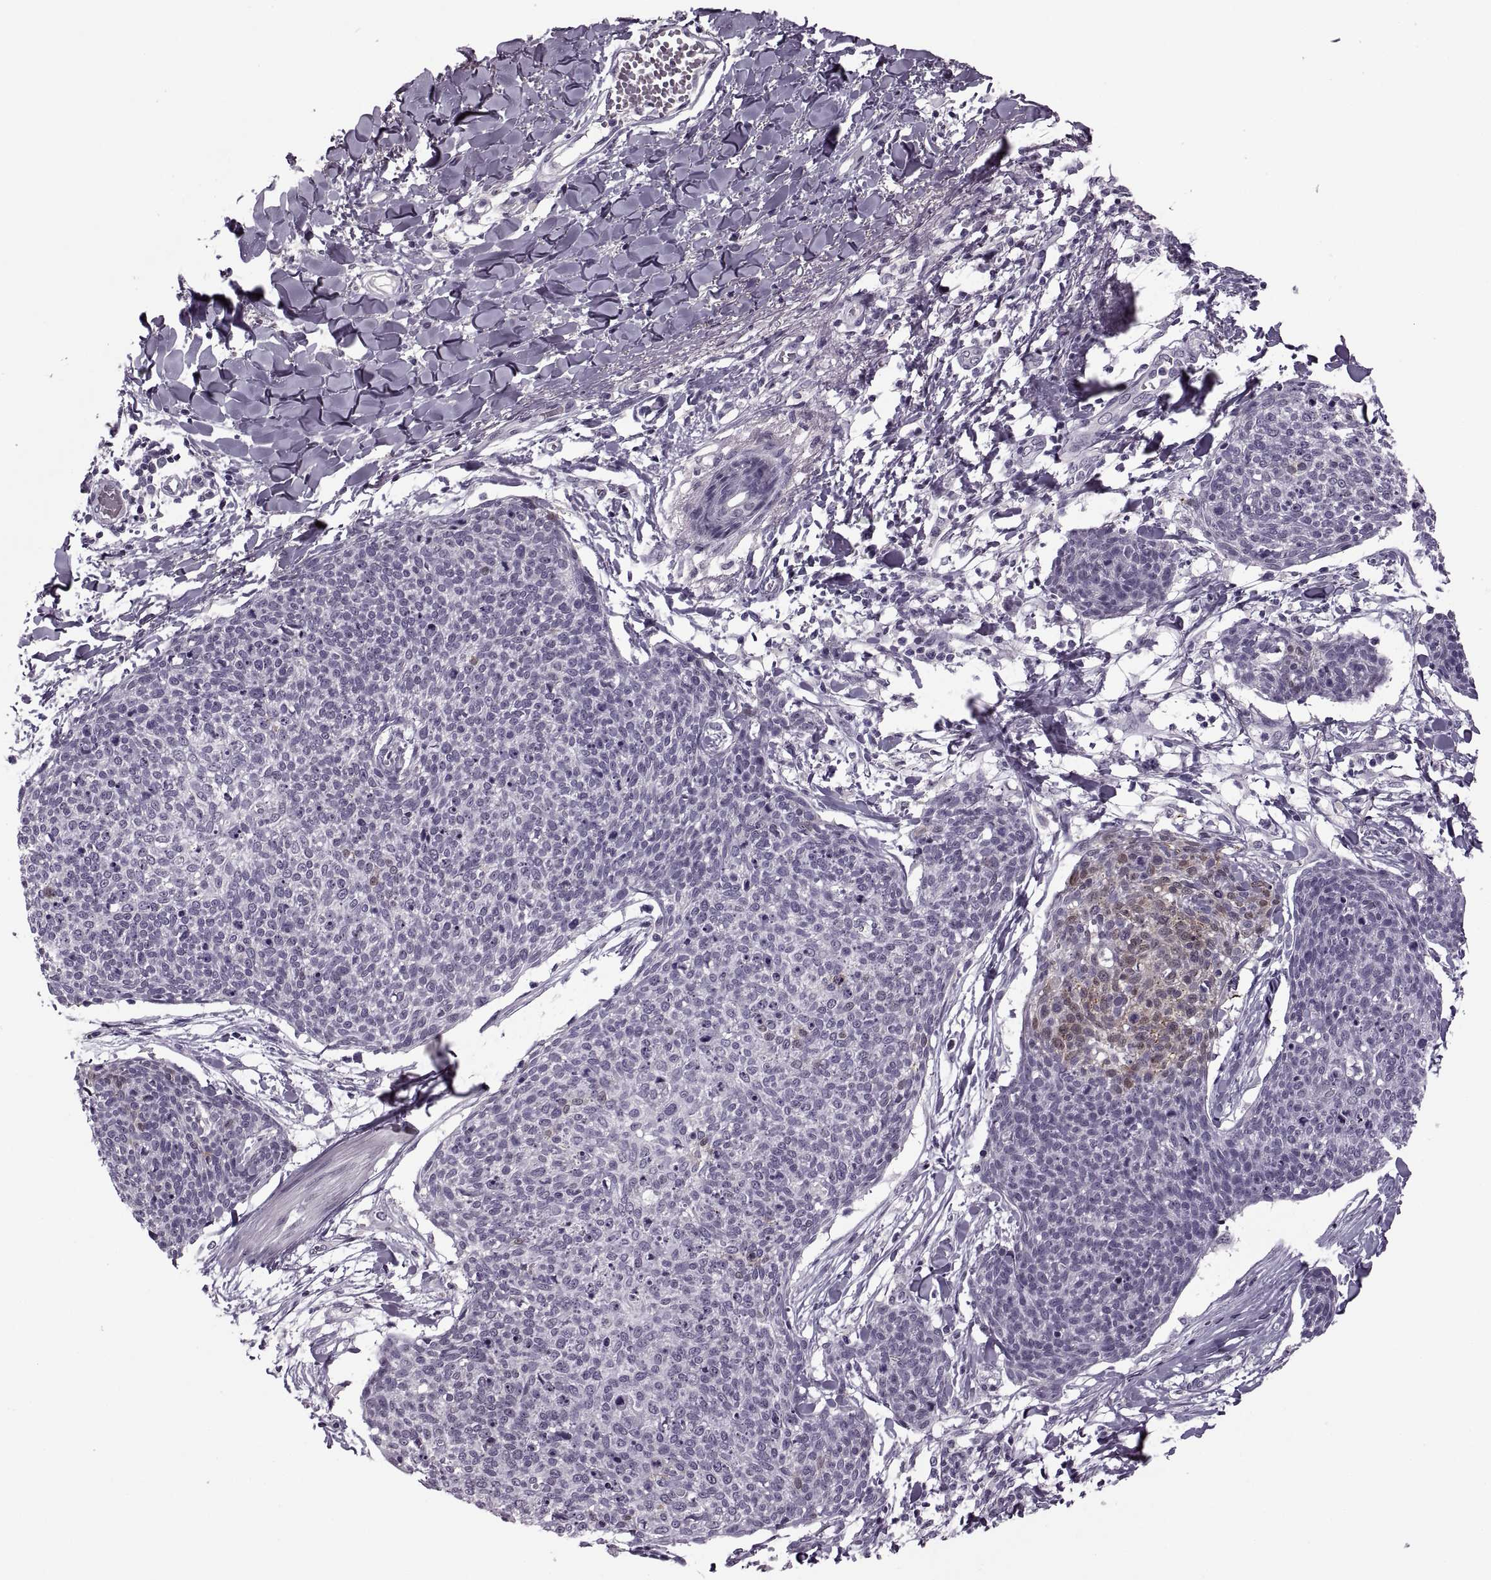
{"staining": {"intensity": "weak", "quantity": "<25%", "location": "cytoplasmic/membranous,nuclear"}, "tissue": "skin cancer", "cell_type": "Tumor cells", "image_type": "cancer", "snomed": [{"axis": "morphology", "description": "Squamous cell carcinoma, NOS"}, {"axis": "topography", "description": "Skin"}, {"axis": "topography", "description": "Vulva"}], "caption": "Tumor cells are negative for brown protein staining in skin cancer (squamous cell carcinoma). (Brightfield microscopy of DAB (3,3'-diaminobenzidine) immunohistochemistry (IHC) at high magnification).", "gene": "PAGE5", "patient": {"sex": "female", "age": 75}}